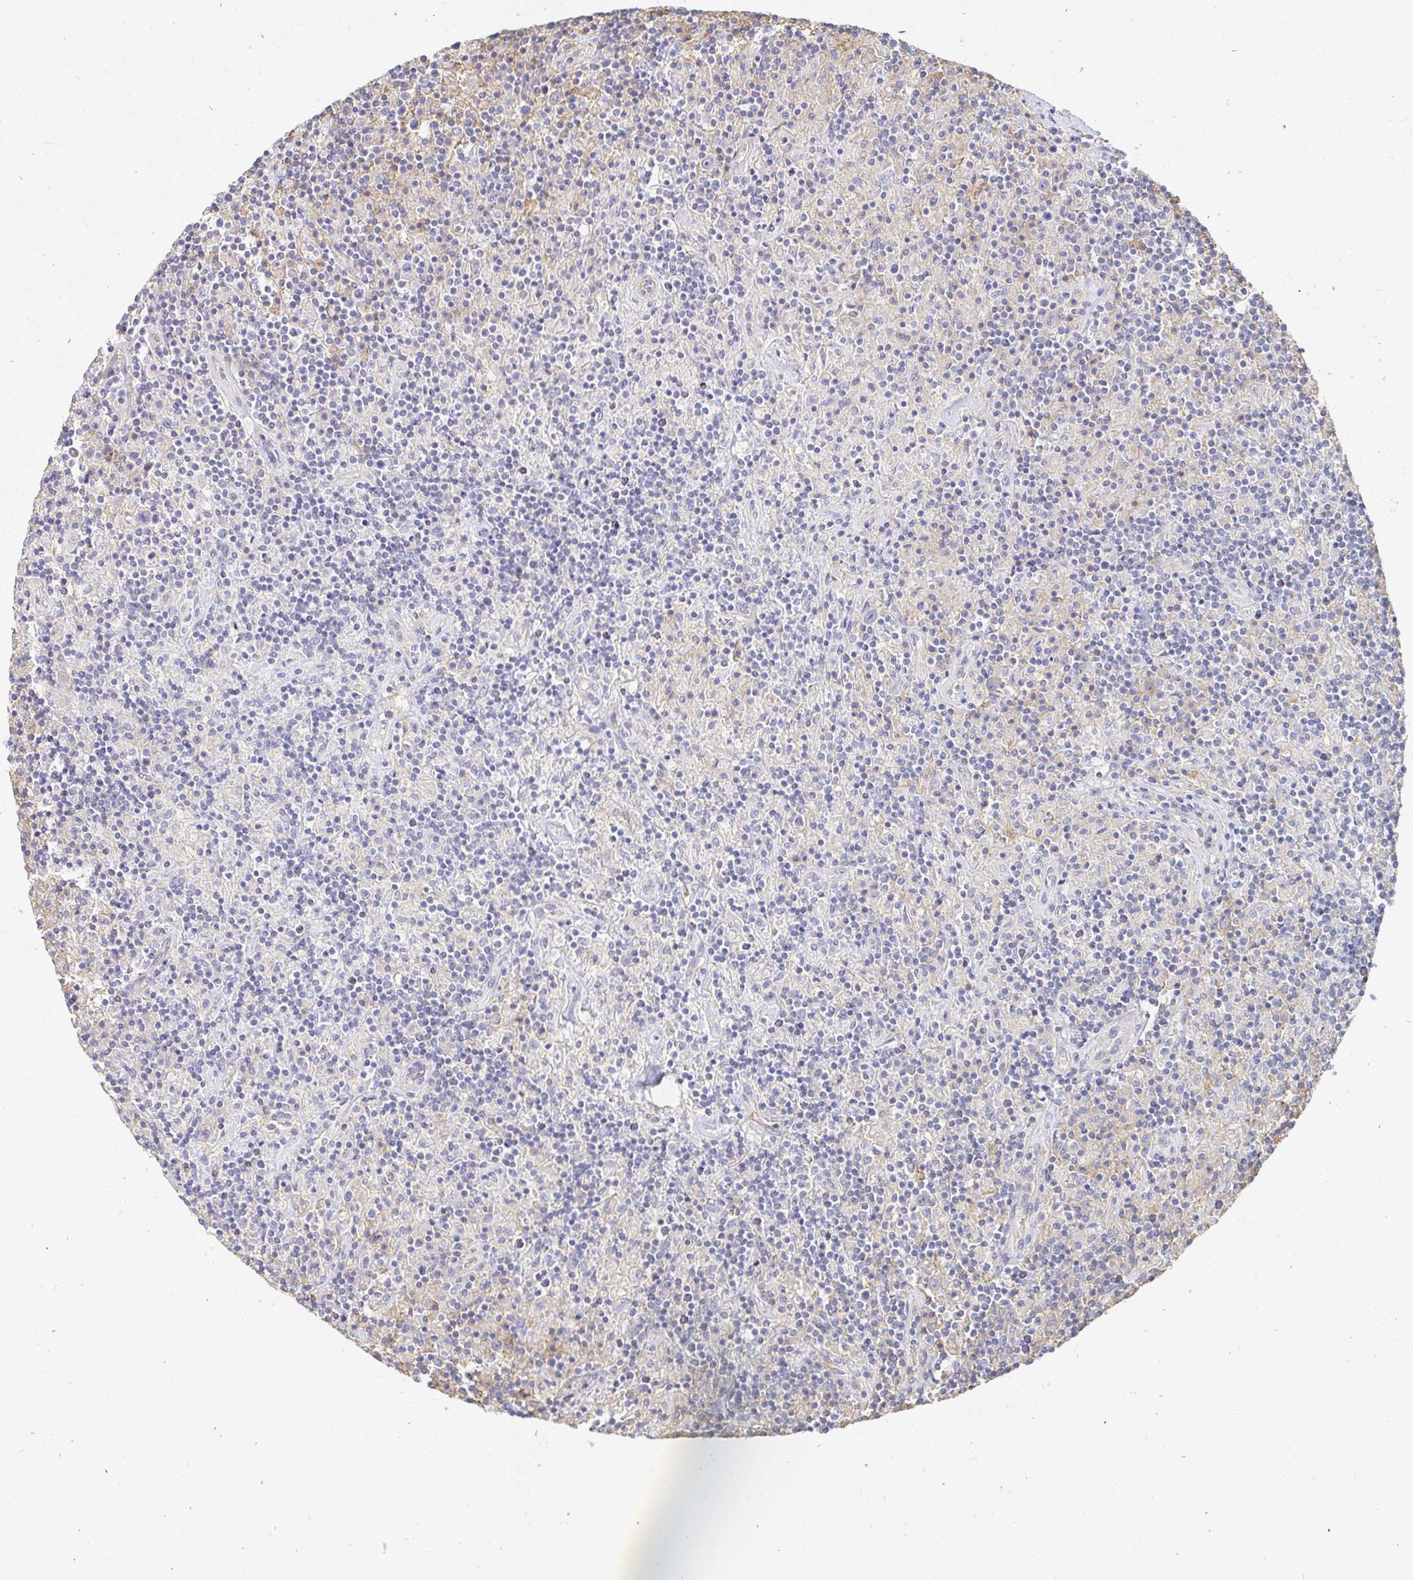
{"staining": {"intensity": "negative", "quantity": "none", "location": "none"}, "tissue": "lymphoma", "cell_type": "Tumor cells", "image_type": "cancer", "snomed": [{"axis": "morphology", "description": "Hodgkin's disease, NOS"}, {"axis": "topography", "description": "Lymph node"}], "caption": "IHC photomicrograph of Hodgkin's disease stained for a protein (brown), which reveals no expression in tumor cells.", "gene": "TSPAN19", "patient": {"sex": "male", "age": 70}}